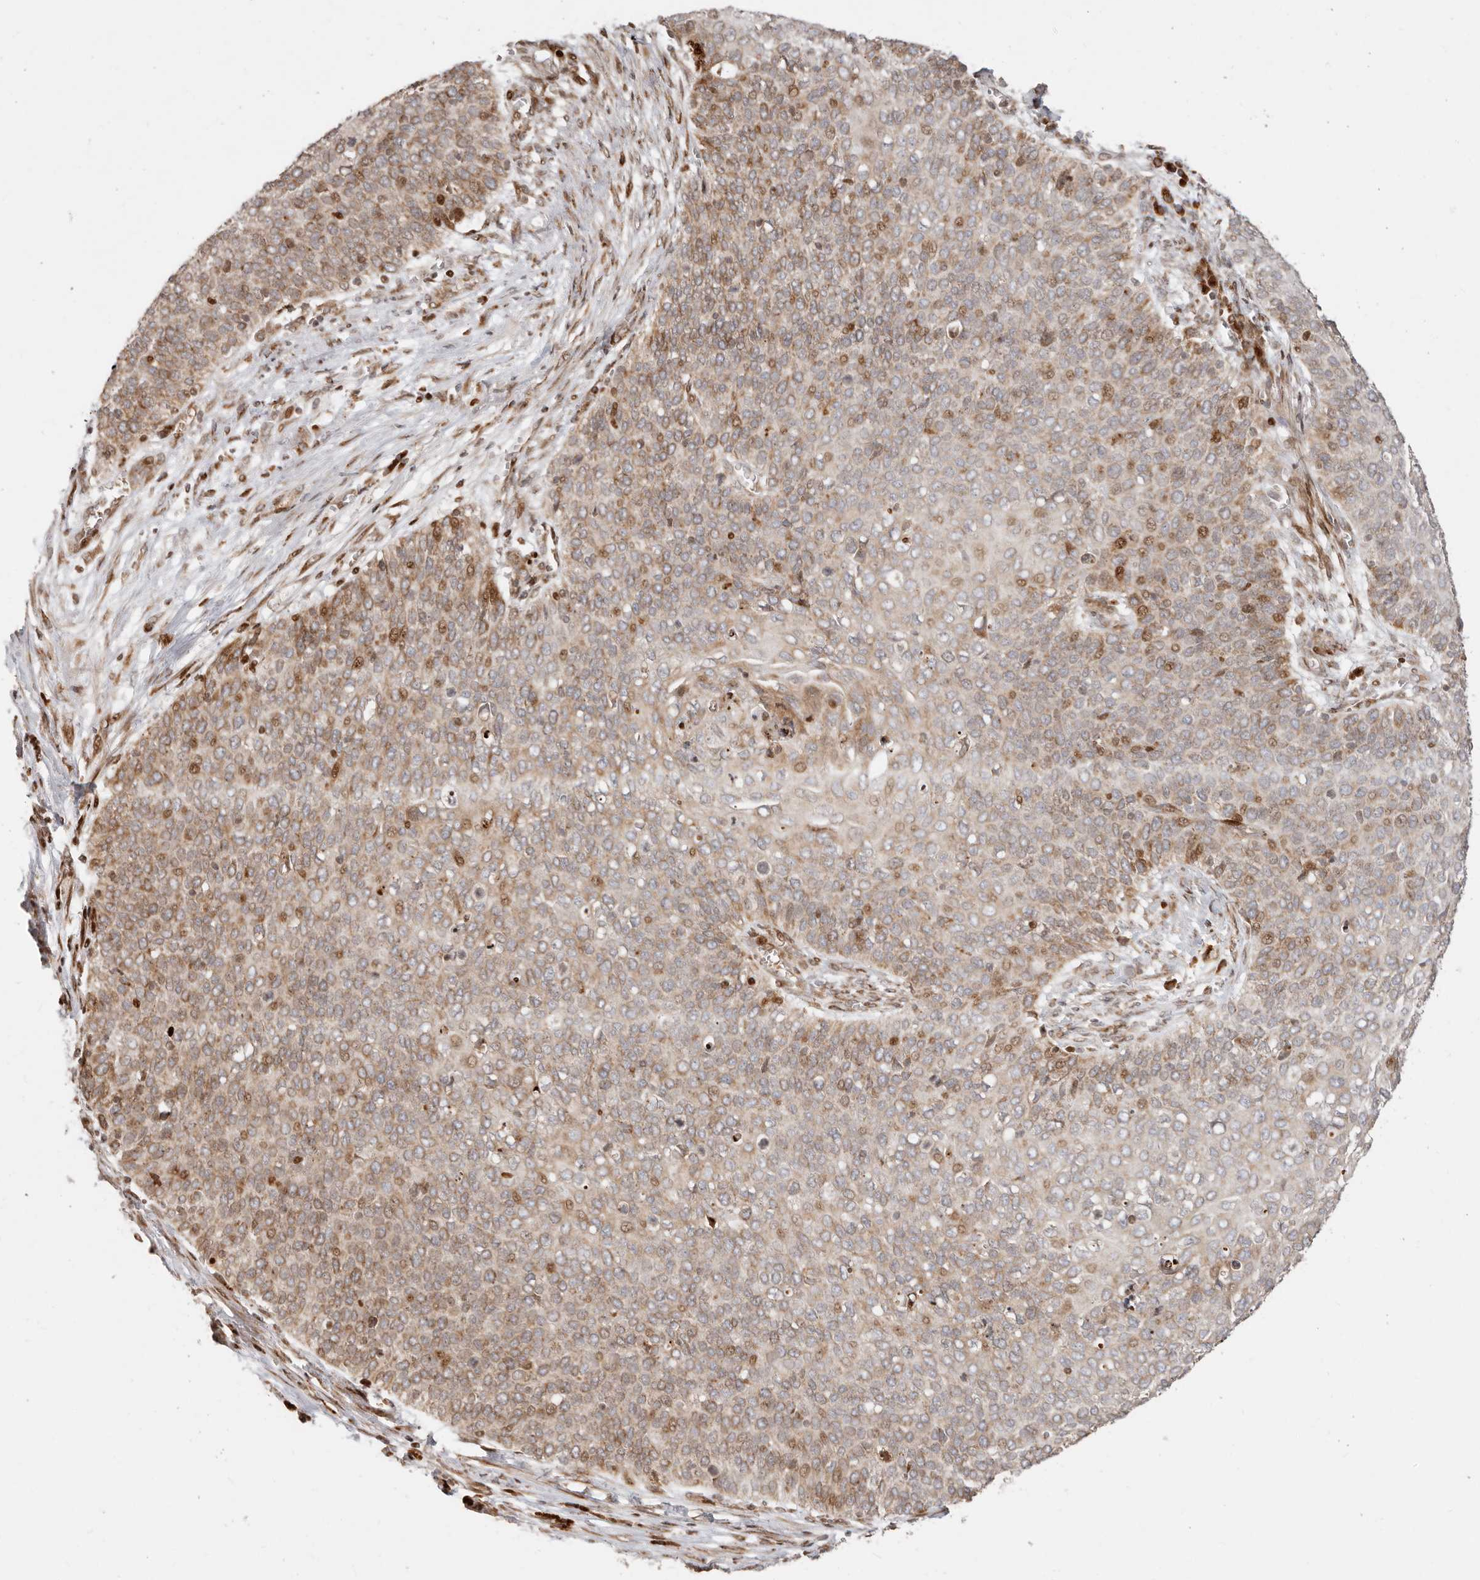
{"staining": {"intensity": "moderate", "quantity": ">75%", "location": "cytoplasmic/membranous,nuclear"}, "tissue": "cervical cancer", "cell_type": "Tumor cells", "image_type": "cancer", "snomed": [{"axis": "morphology", "description": "Squamous cell carcinoma, NOS"}, {"axis": "topography", "description": "Cervix"}], "caption": "An image of squamous cell carcinoma (cervical) stained for a protein reveals moderate cytoplasmic/membranous and nuclear brown staining in tumor cells.", "gene": "TRIM4", "patient": {"sex": "female", "age": 39}}